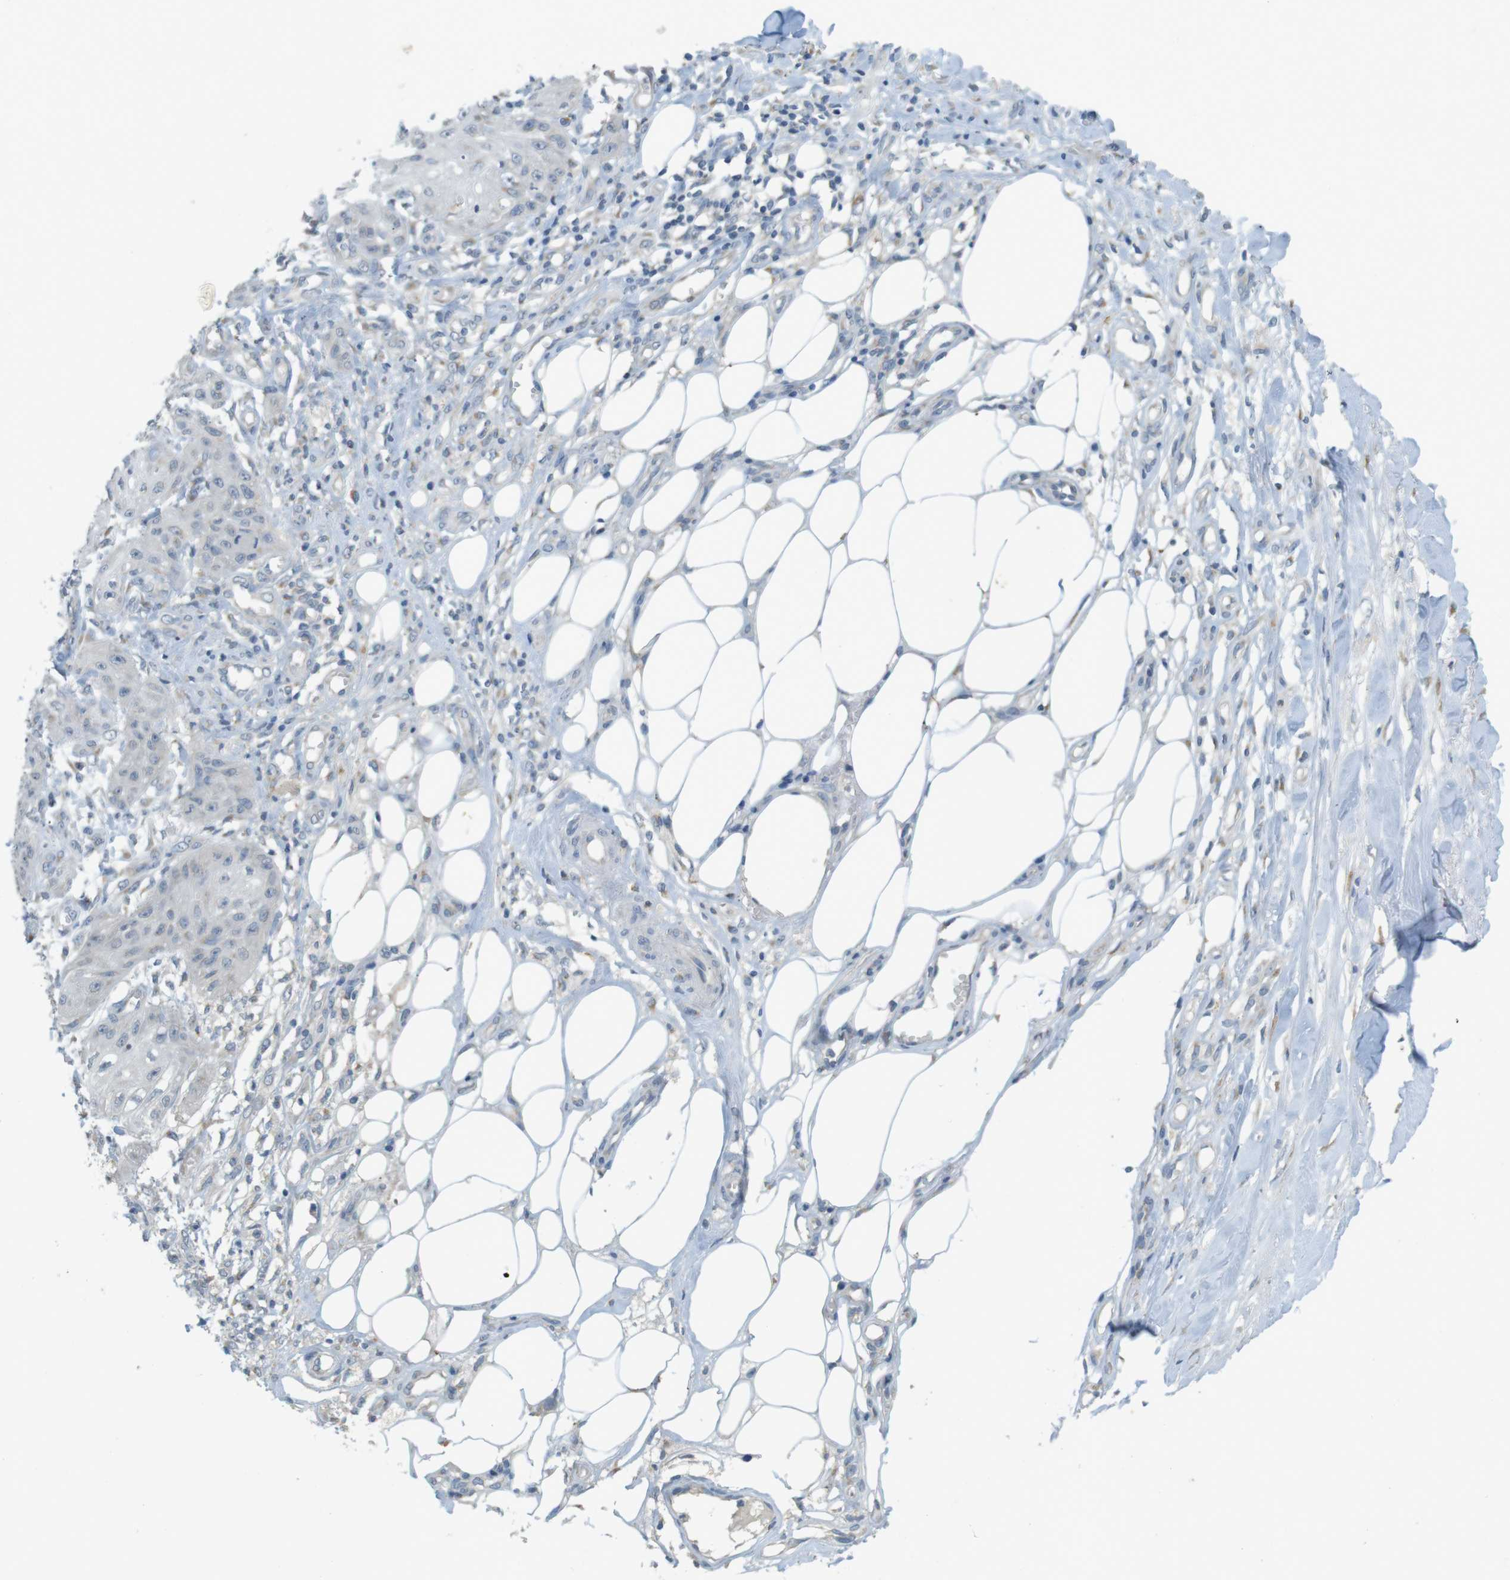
{"staining": {"intensity": "negative", "quantity": "none", "location": "none"}, "tissue": "skin cancer", "cell_type": "Tumor cells", "image_type": "cancer", "snomed": [{"axis": "morphology", "description": "Squamous cell carcinoma, NOS"}, {"axis": "topography", "description": "Skin"}], "caption": "This is an immunohistochemistry photomicrograph of skin cancer (squamous cell carcinoma). There is no positivity in tumor cells.", "gene": "YIPF3", "patient": {"sex": "male", "age": 74}}